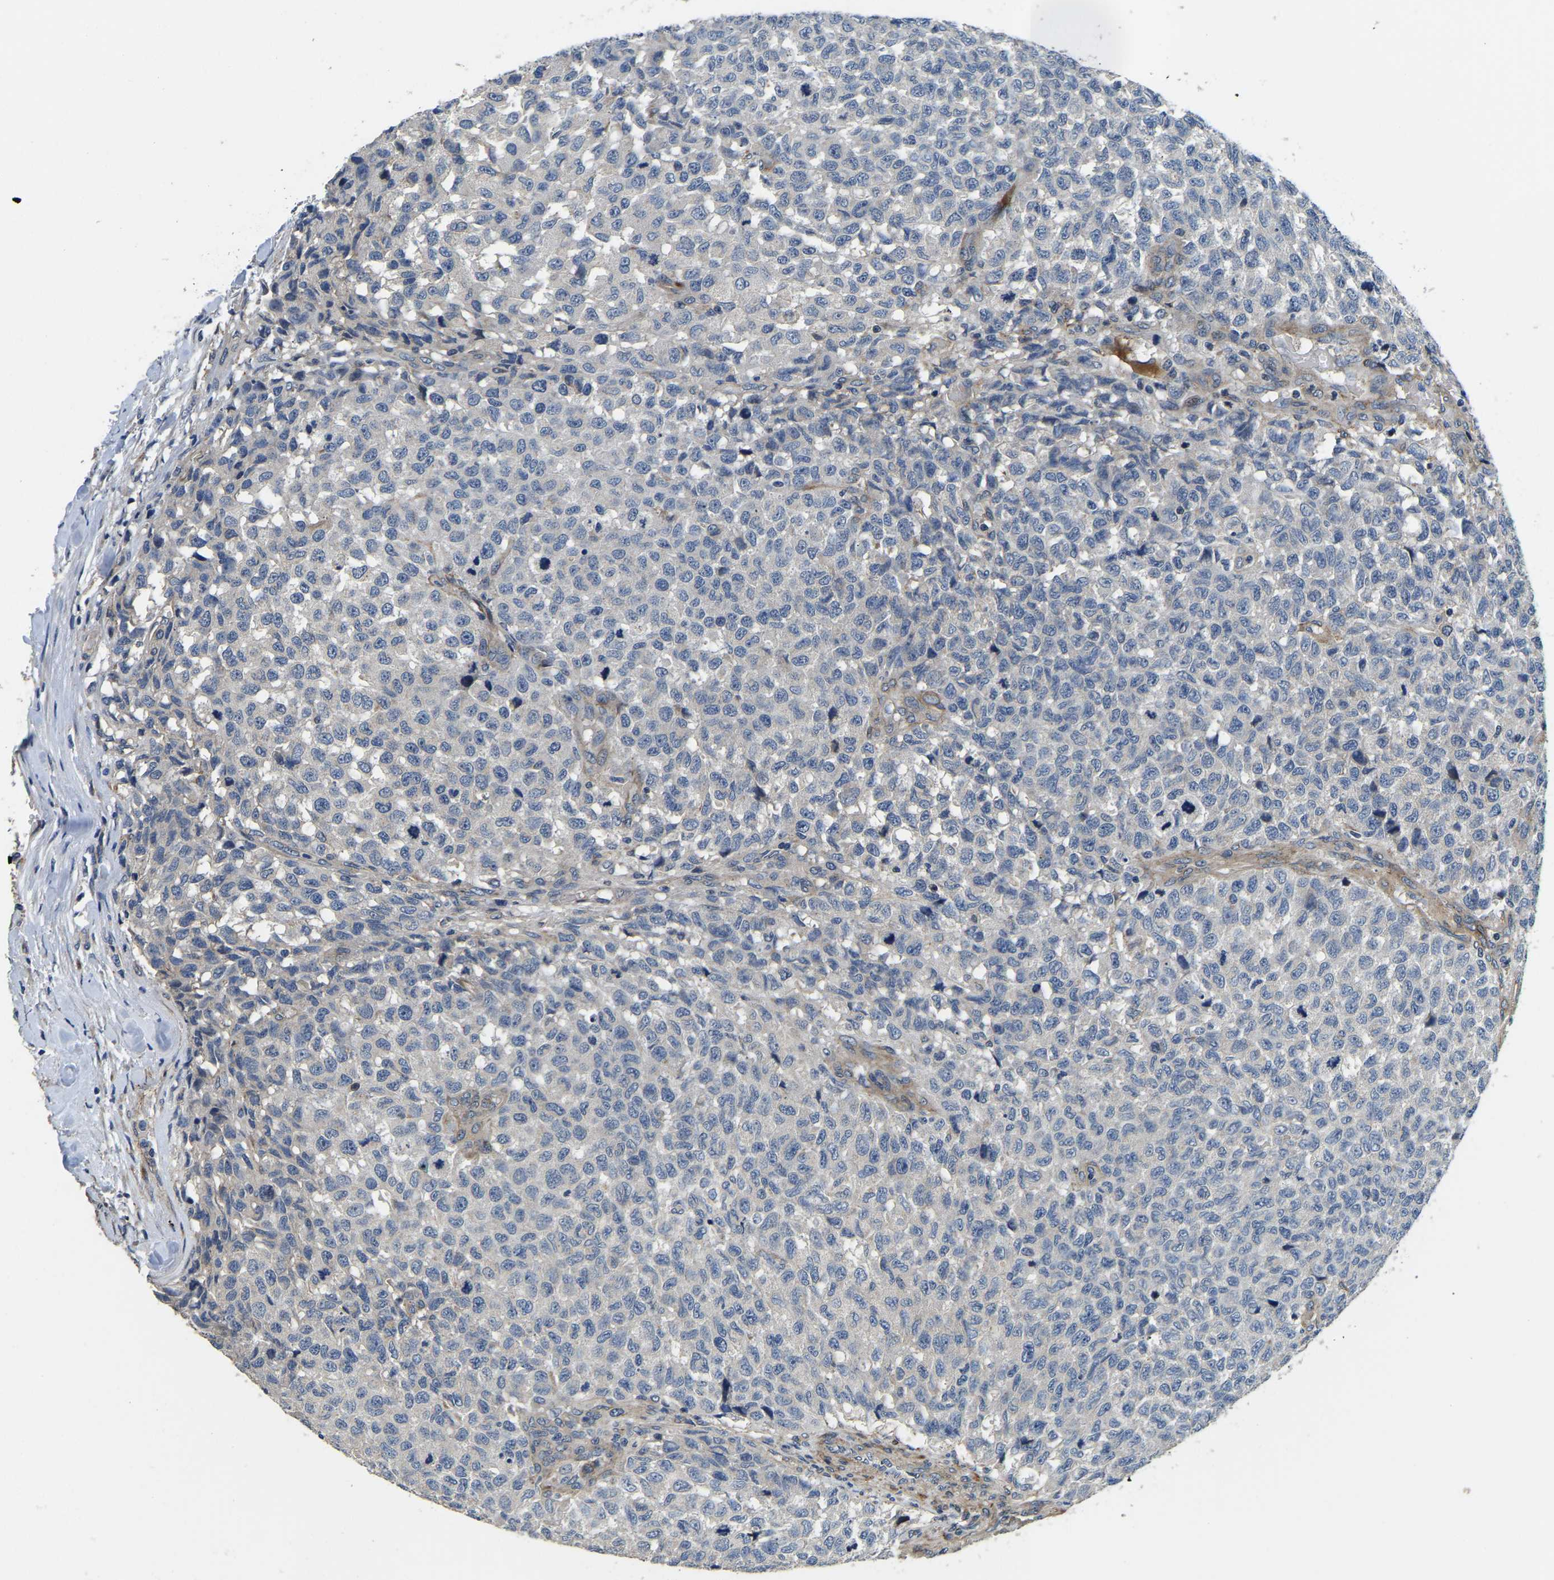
{"staining": {"intensity": "negative", "quantity": "none", "location": "none"}, "tissue": "testis cancer", "cell_type": "Tumor cells", "image_type": "cancer", "snomed": [{"axis": "morphology", "description": "Seminoma, NOS"}, {"axis": "topography", "description": "Testis"}], "caption": "High magnification brightfield microscopy of testis seminoma stained with DAB (brown) and counterstained with hematoxylin (blue): tumor cells show no significant expression.", "gene": "RNF39", "patient": {"sex": "male", "age": 59}}